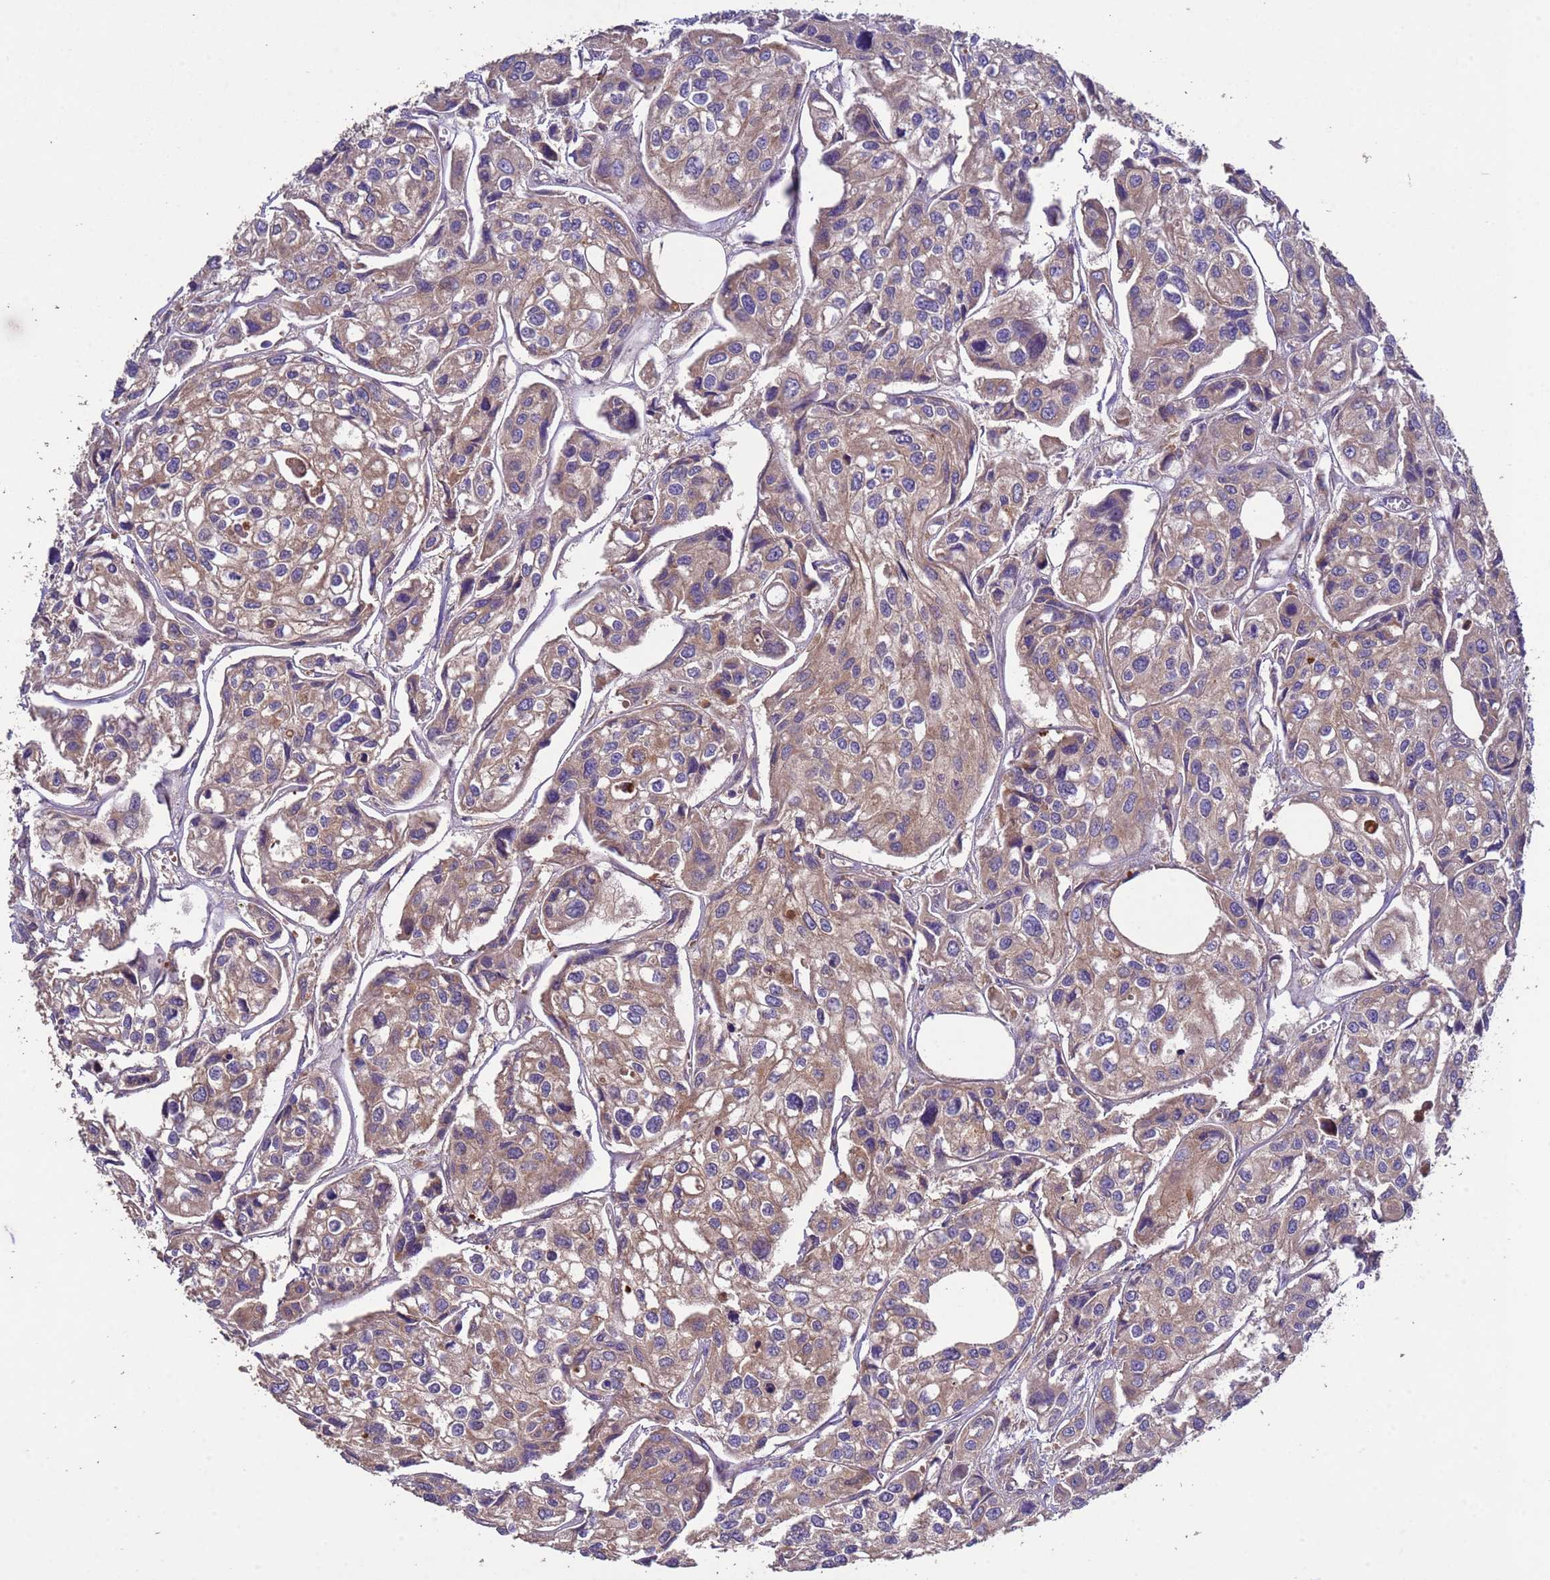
{"staining": {"intensity": "weak", "quantity": ">75%", "location": "cytoplasmic/membranous"}, "tissue": "urothelial cancer", "cell_type": "Tumor cells", "image_type": "cancer", "snomed": [{"axis": "morphology", "description": "Urothelial carcinoma, High grade"}, {"axis": "topography", "description": "Urinary bladder"}], "caption": "Urothelial cancer stained for a protein (brown) shows weak cytoplasmic/membranous positive expression in about >75% of tumor cells.", "gene": "RAB10", "patient": {"sex": "male", "age": 67}}